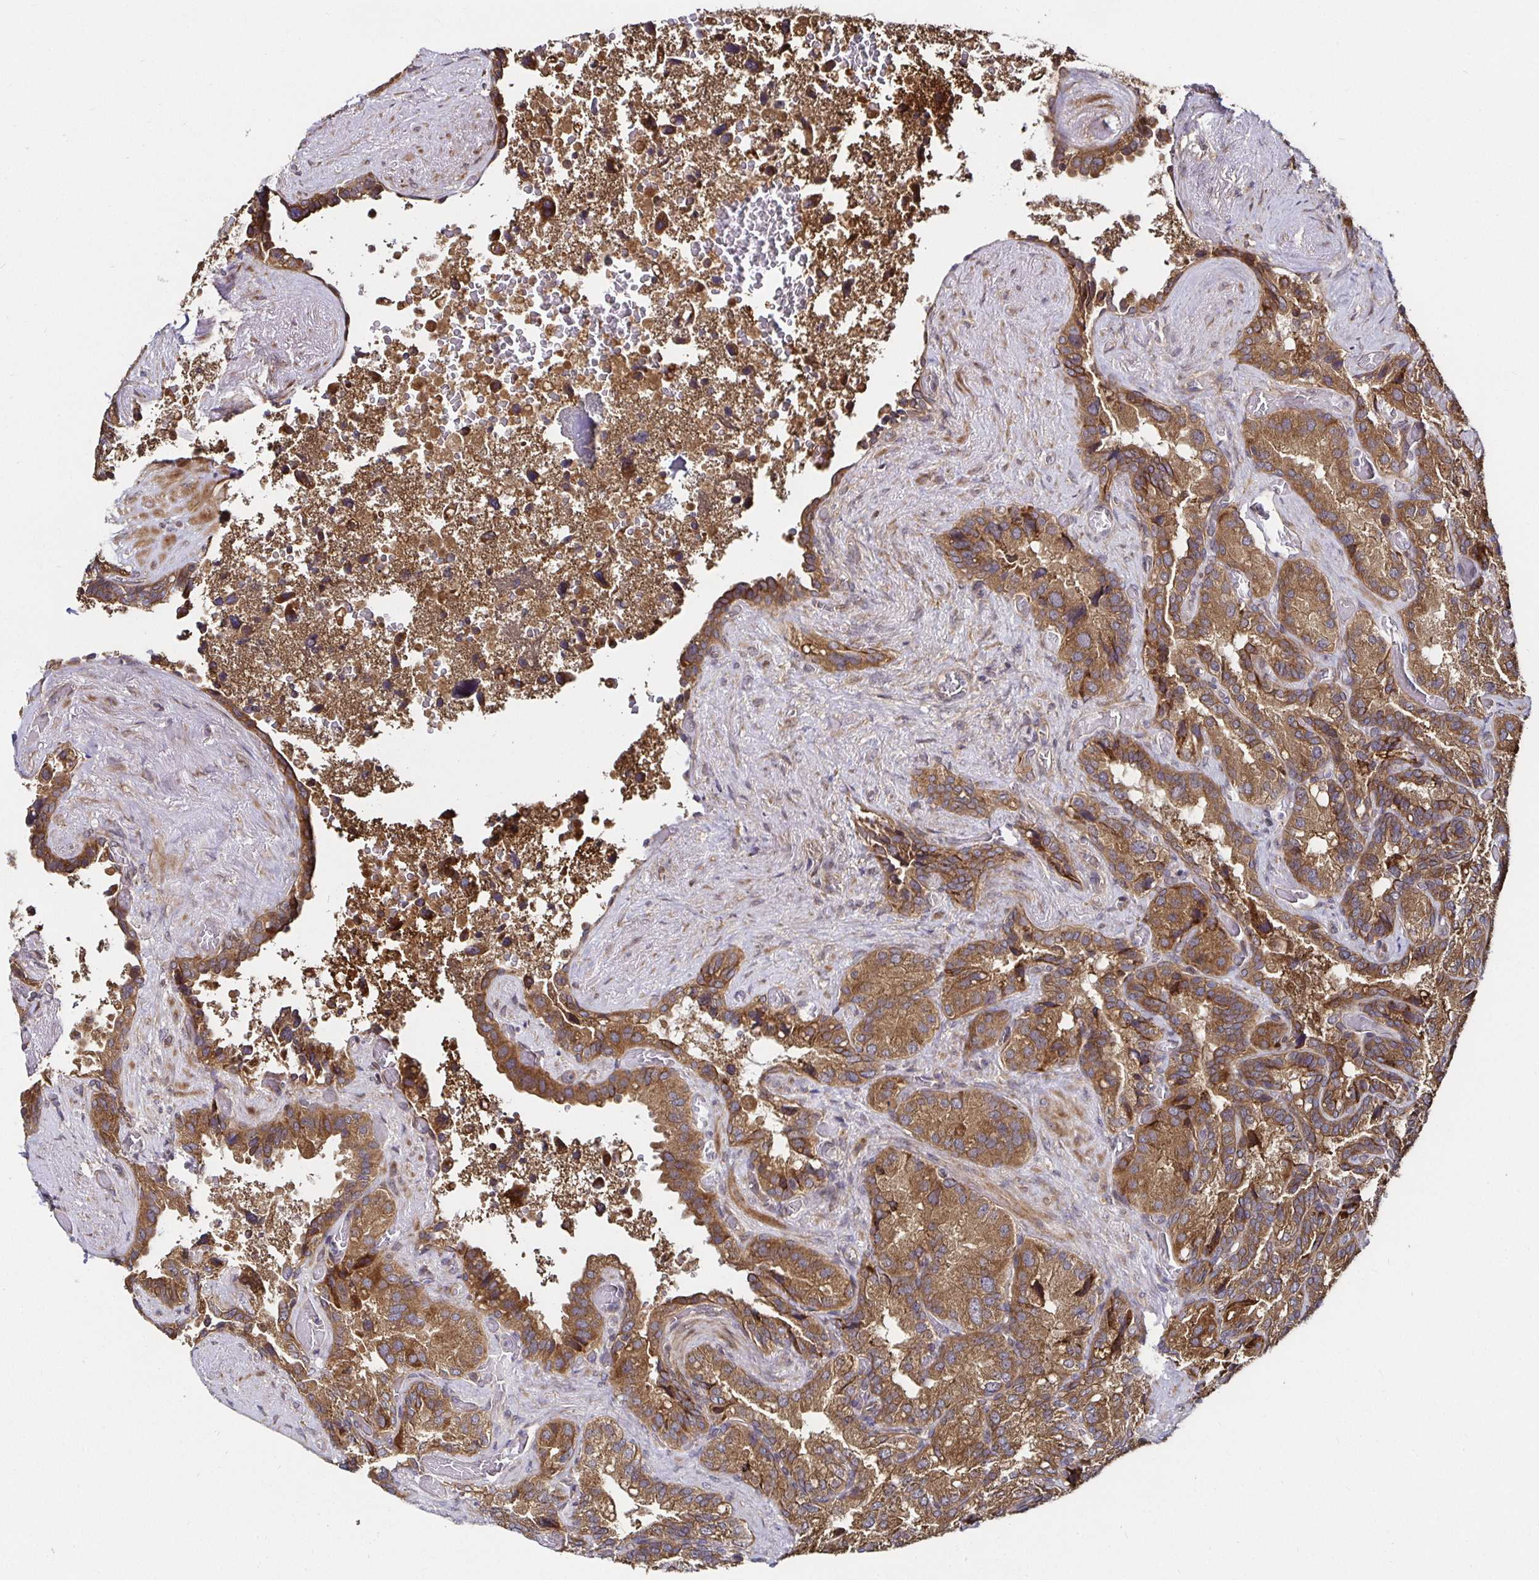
{"staining": {"intensity": "moderate", "quantity": ">75%", "location": "cytoplasmic/membranous"}, "tissue": "seminal vesicle", "cell_type": "Glandular cells", "image_type": "normal", "snomed": [{"axis": "morphology", "description": "Normal tissue, NOS"}, {"axis": "topography", "description": "Seminal veicle"}], "caption": "Immunohistochemistry of normal seminal vesicle displays medium levels of moderate cytoplasmic/membranous expression in about >75% of glandular cells.", "gene": "MLST8", "patient": {"sex": "male", "age": 60}}